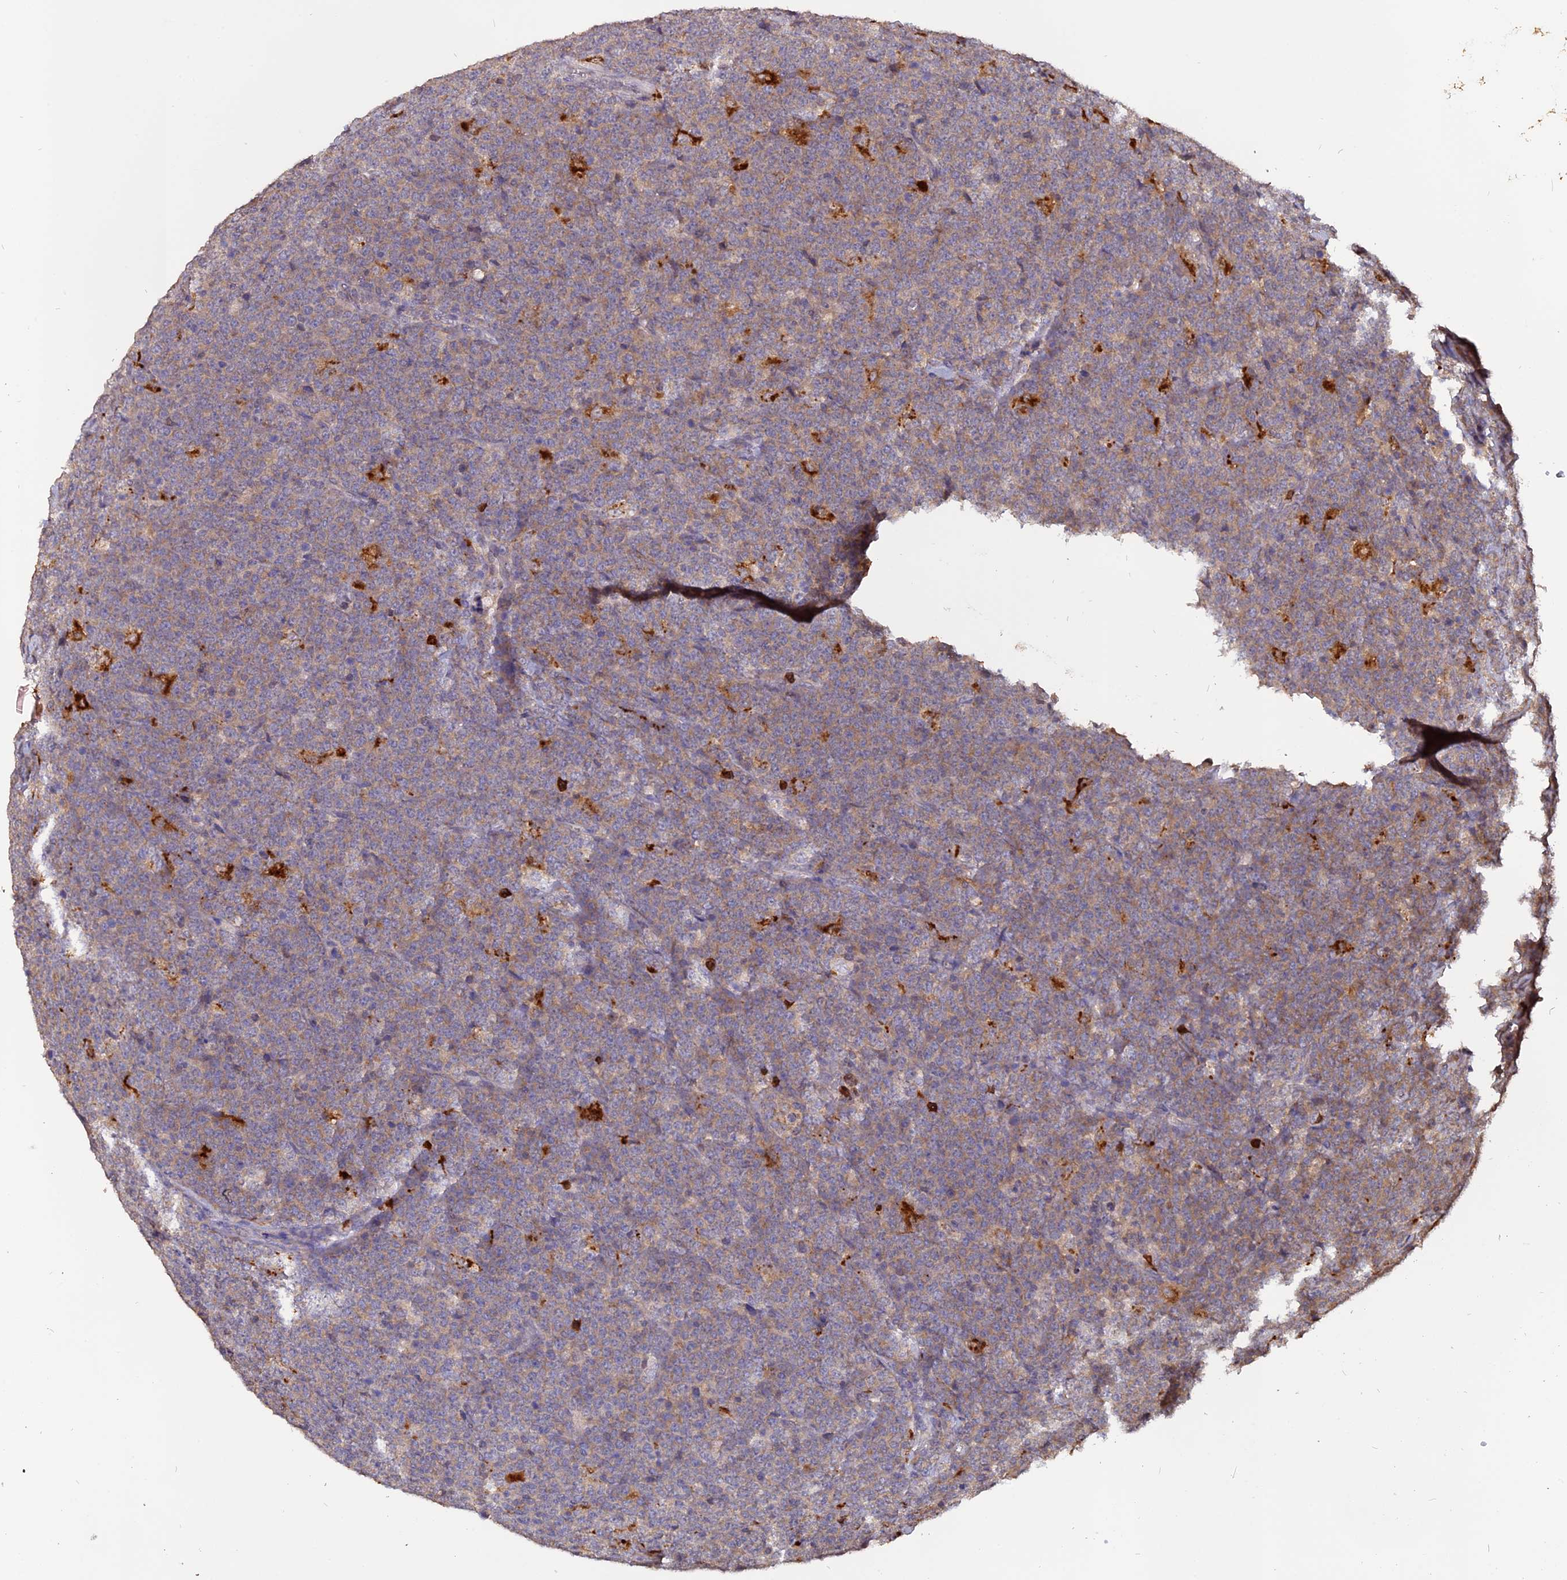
{"staining": {"intensity": "weak", "quantity": "25%-75%", "location": "cytoplasmic/membranous"}, "tissue": "lymphoma", "cell_type": "Tumor cells", "image_type": "cancer", "snomed": [{"axis": "morphology", "description": "Malignant lymphoma, non-Hodgkin's type, High grade"}, {"axis": "topography", "description": "Small intestine"}], "caption": "Immunohistochemistry of human high-grade malignant lymphoma, non-Hodgkin's type demonstrates low levels of weak cytoplasmic/membranous expression in about 25%-75% of tumor cells. Nuclei are stained in blue.", "gene": "CARMIL2", "patient": {"sex": "male", "age": 8}}